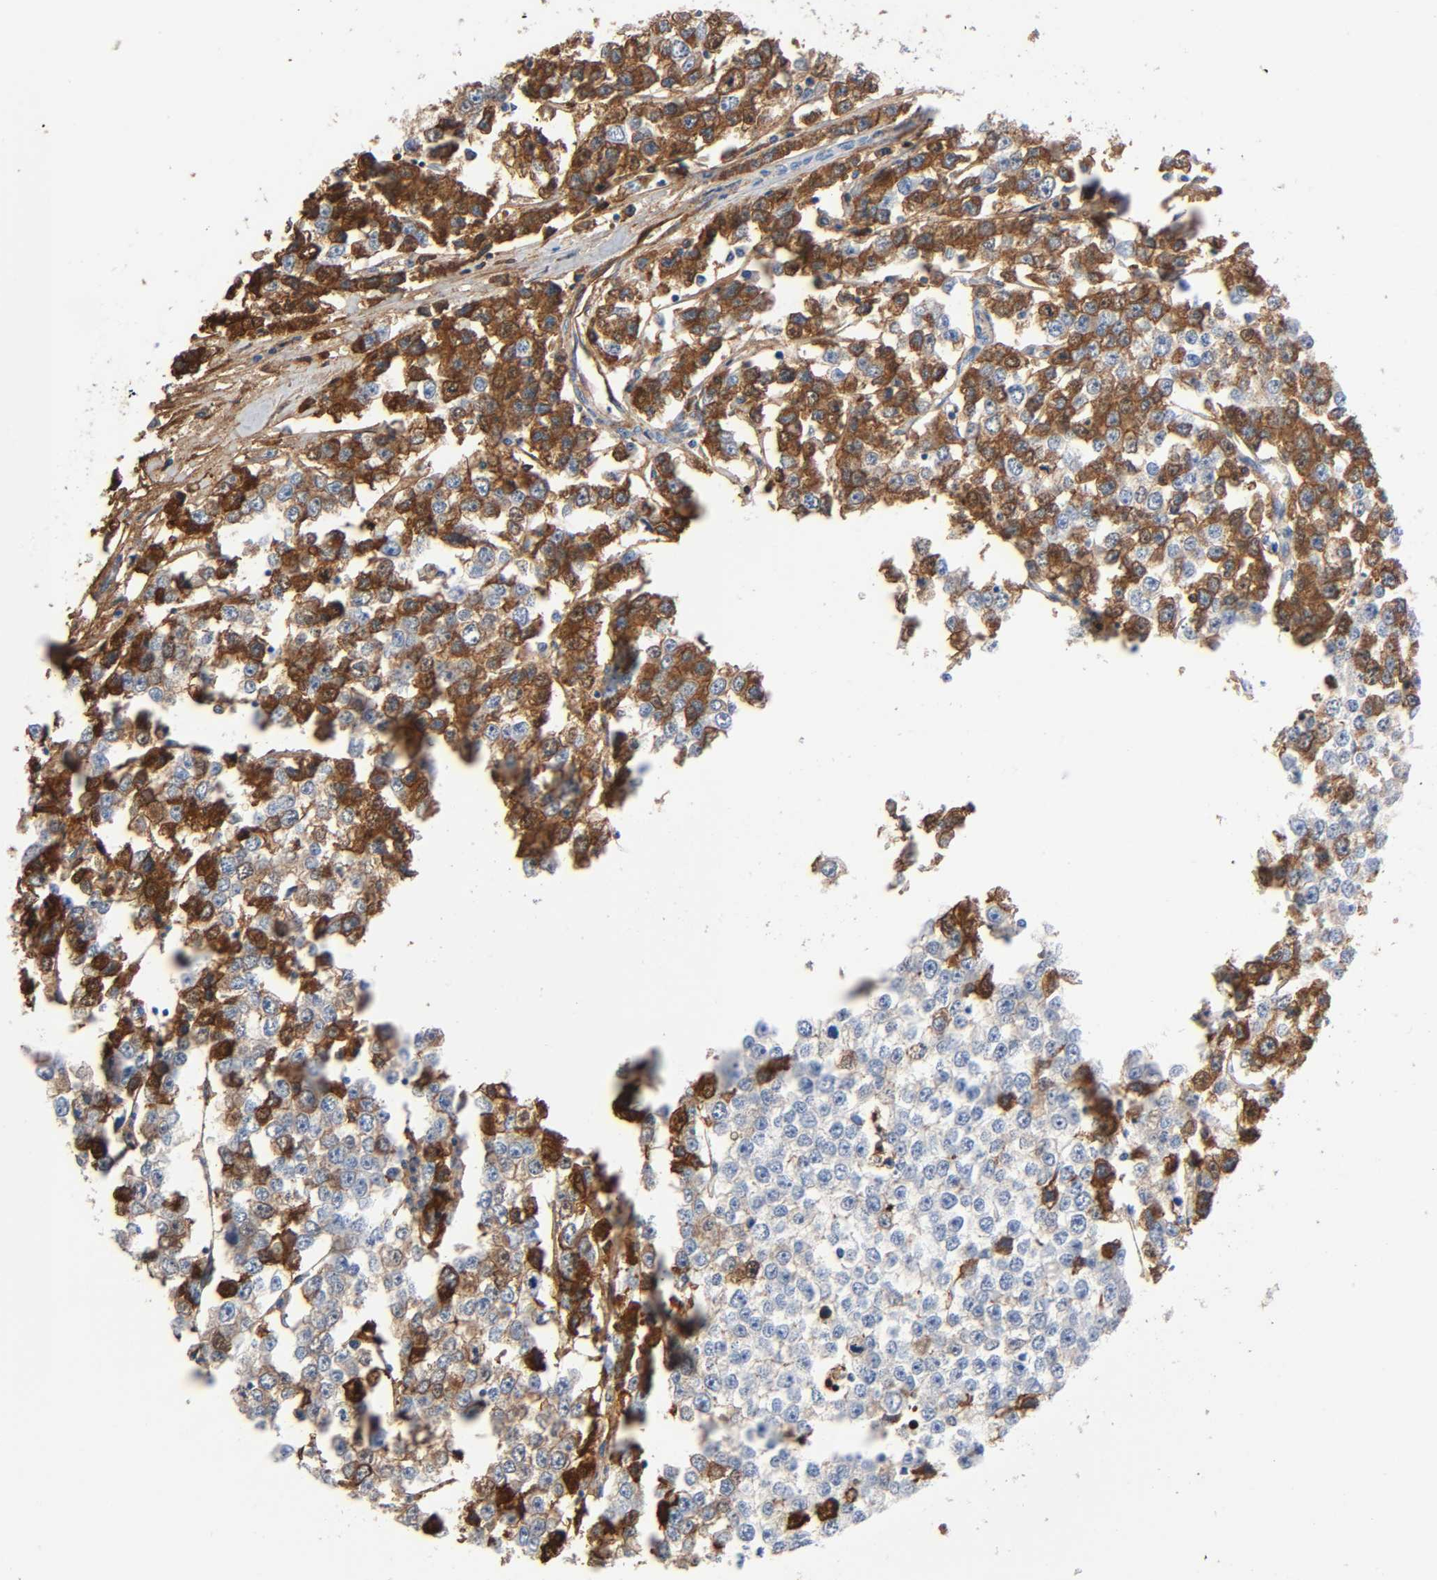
{"staining": {"intensity": "strong", "quantity": "25%-75%", "location": "cytoplasmic/membranous"}, "tissue": "testis cancer", "cell_type": "Tumor cells", "image_type": "cancer", "snomed": [{"axis": "morphology", "description": "Seminoma, NOS"}, {"axis": "morphology", "description": "Carcinoma, Embryonal, NOS"}, {"axis": "topography", "description": "Testis"}], "caption": "Embryonal carcinoma (testis) tissue displays strong cytoplasmic/membranous positivity in approximately 25%-75% of tumor cells, visualized by immunohistochemistry. The protein is shown in brown color, while the nuclei are stained blue.", "gene": "C3", "patient": {"sex": "male", "age": 52}}